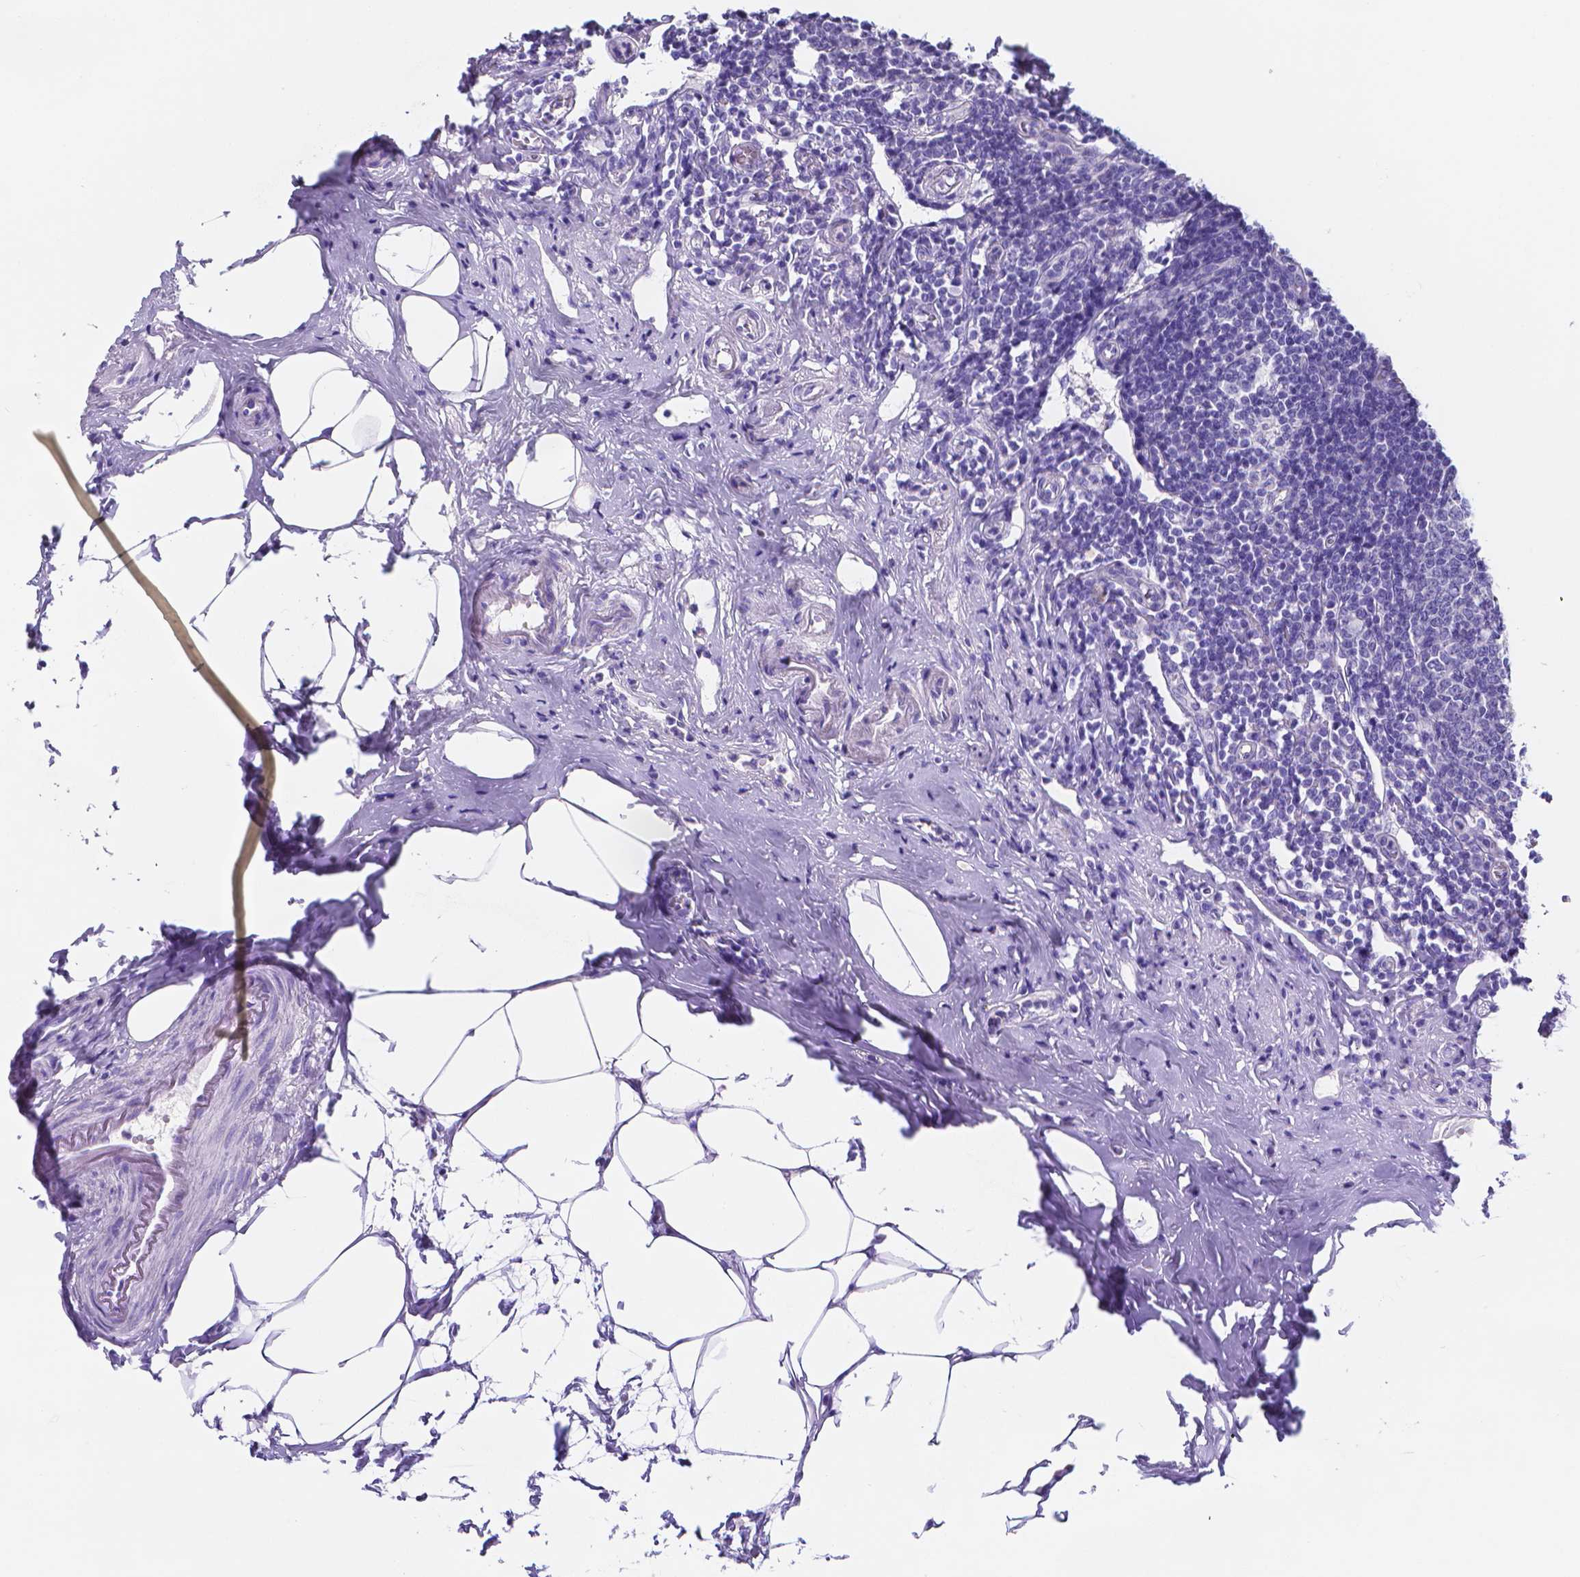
{"staining": {"intensity": "negative", "quantity": "none", "location": "none"}, "tissue": "appendix", "cell_type": "Glandular cells", "image_type": "normal", "snomed": [{"axis": "morphology", "description": "Normal tissue, NOS"}, {"axis": "morphology", "description": "Carcinoma, endometroid"}, {"axis": "topography", "description": "Appendix"}, {"axis": "topography", "description": "Colon"}], "caption": "Immunohistochemistry of unremarkable human appendix reveals no expression in glandular cells.", "gene": "LRRC73", "patient": {"sex": "female", "age": 60}}